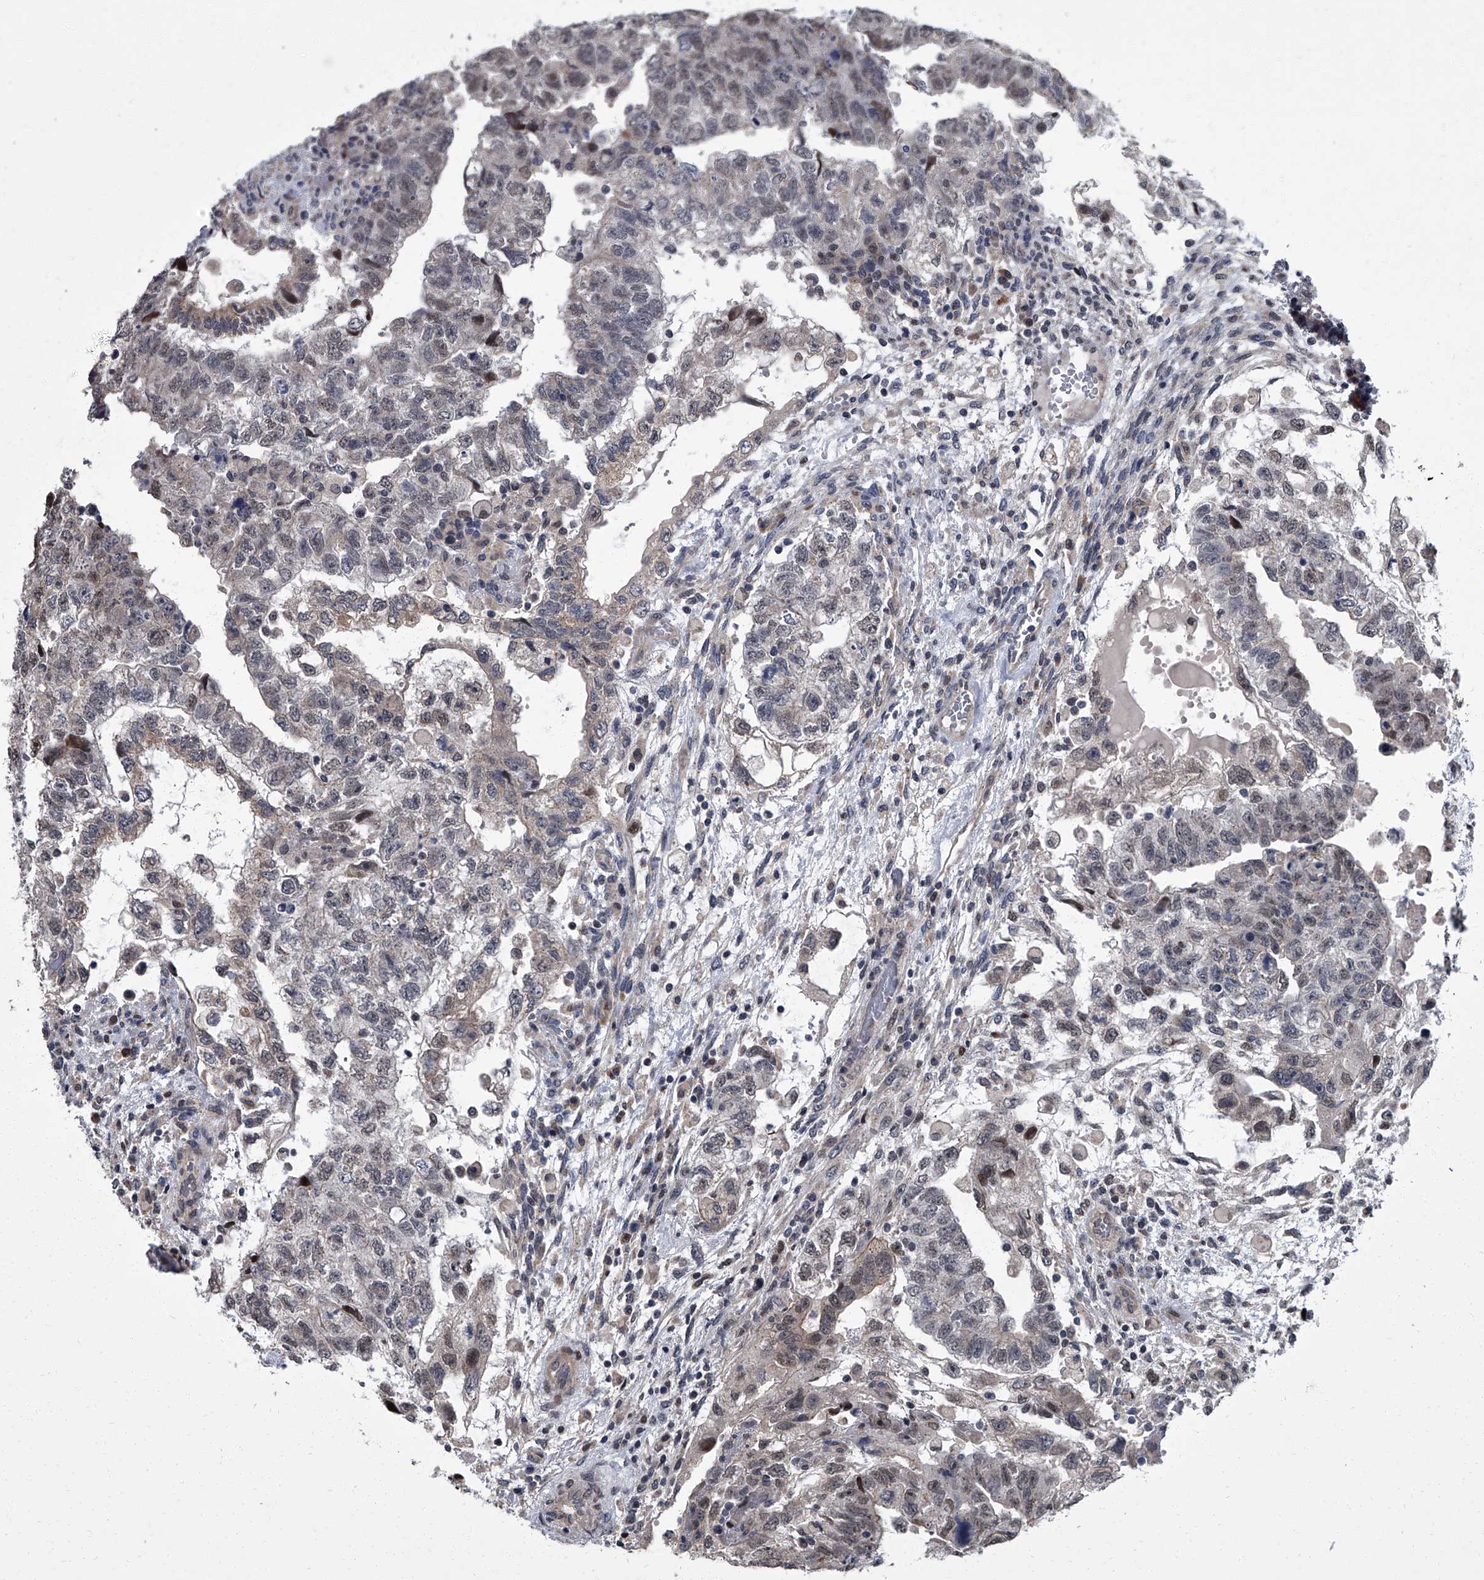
{"staining": {"intensity": "weak", "quantity": "25%-75%", "location": "nuclear"}, "tissue": "testis cancer", "cell_type": "Tumor cells", "image_type": "cancer", "snomed": [{"axis": "morphology", "description": "Carcinoma, Embryonal, NOS"}, {"axis": "topography", "description": "Testis"}], "caption": "Immunohistochemical staining of human testis cancer exhibits weak nuclear protein staining in about 25%-75% of tumor cells. The staining is performed using DAB brown chromogen to label protein expression. The nuclei are counter-stained blue using hematoxylin.", "gene": "ZNF274", "patient": {"sex": "male", "age": 36}}